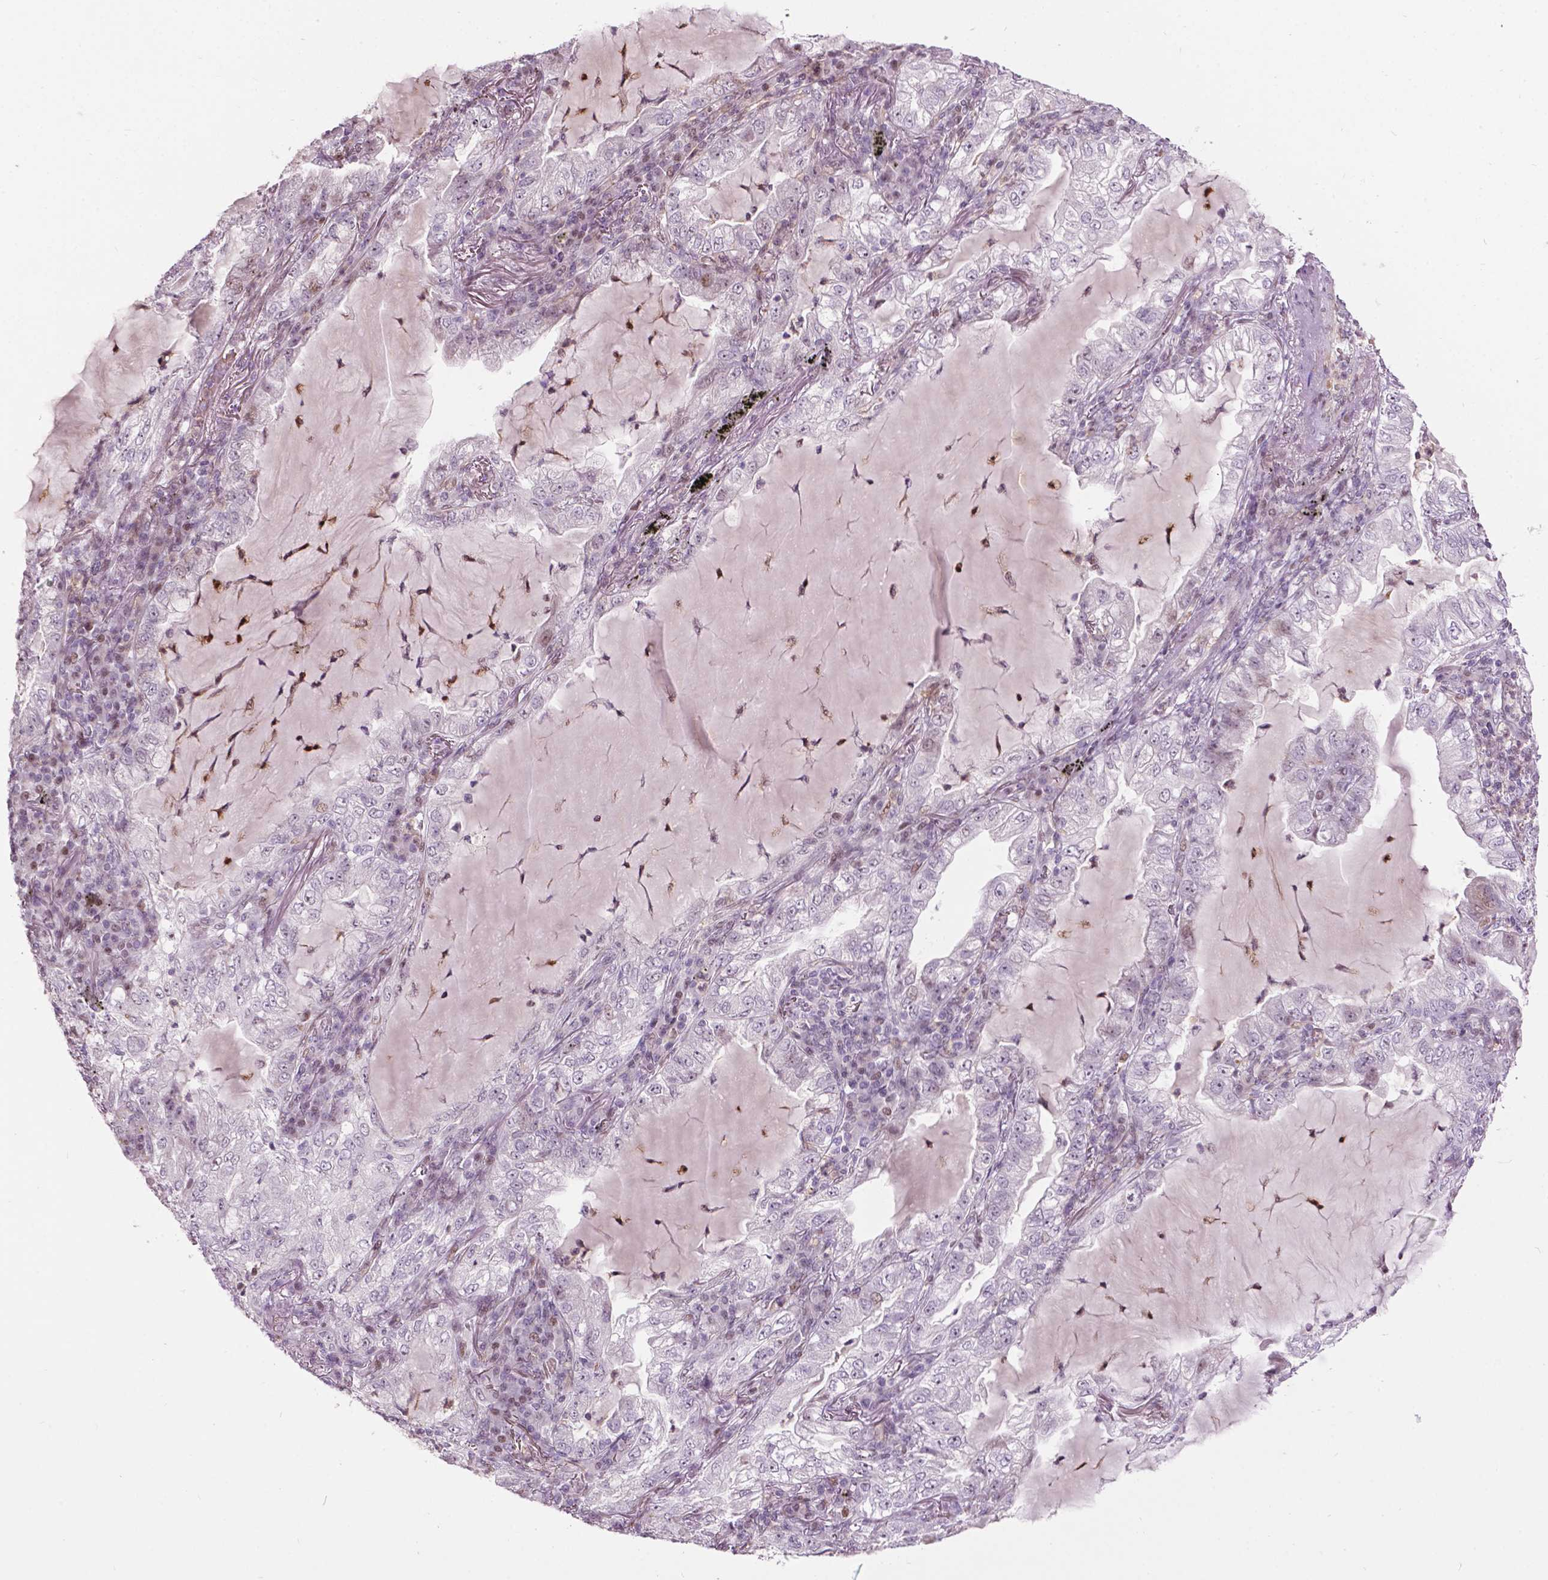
{"staining": {"intensity": "negative", "quantity": "none", "location": "none"}, "tissue": "lung cancer", "cell_type": "Tumor cells", "image_type": "cancer", "snomed": [{"axis": "morphology", "description": "Adenocarcinoma, NOS"}, {"axis": "topography", "description": "Lung"}], "caption": "Immunohistochemical staining of human adenocarcinoma (lung) demonstrates no significant expression in tumor cells.", "gene": "PTPN18", "patient": {"sex": "female", "age": 73}}